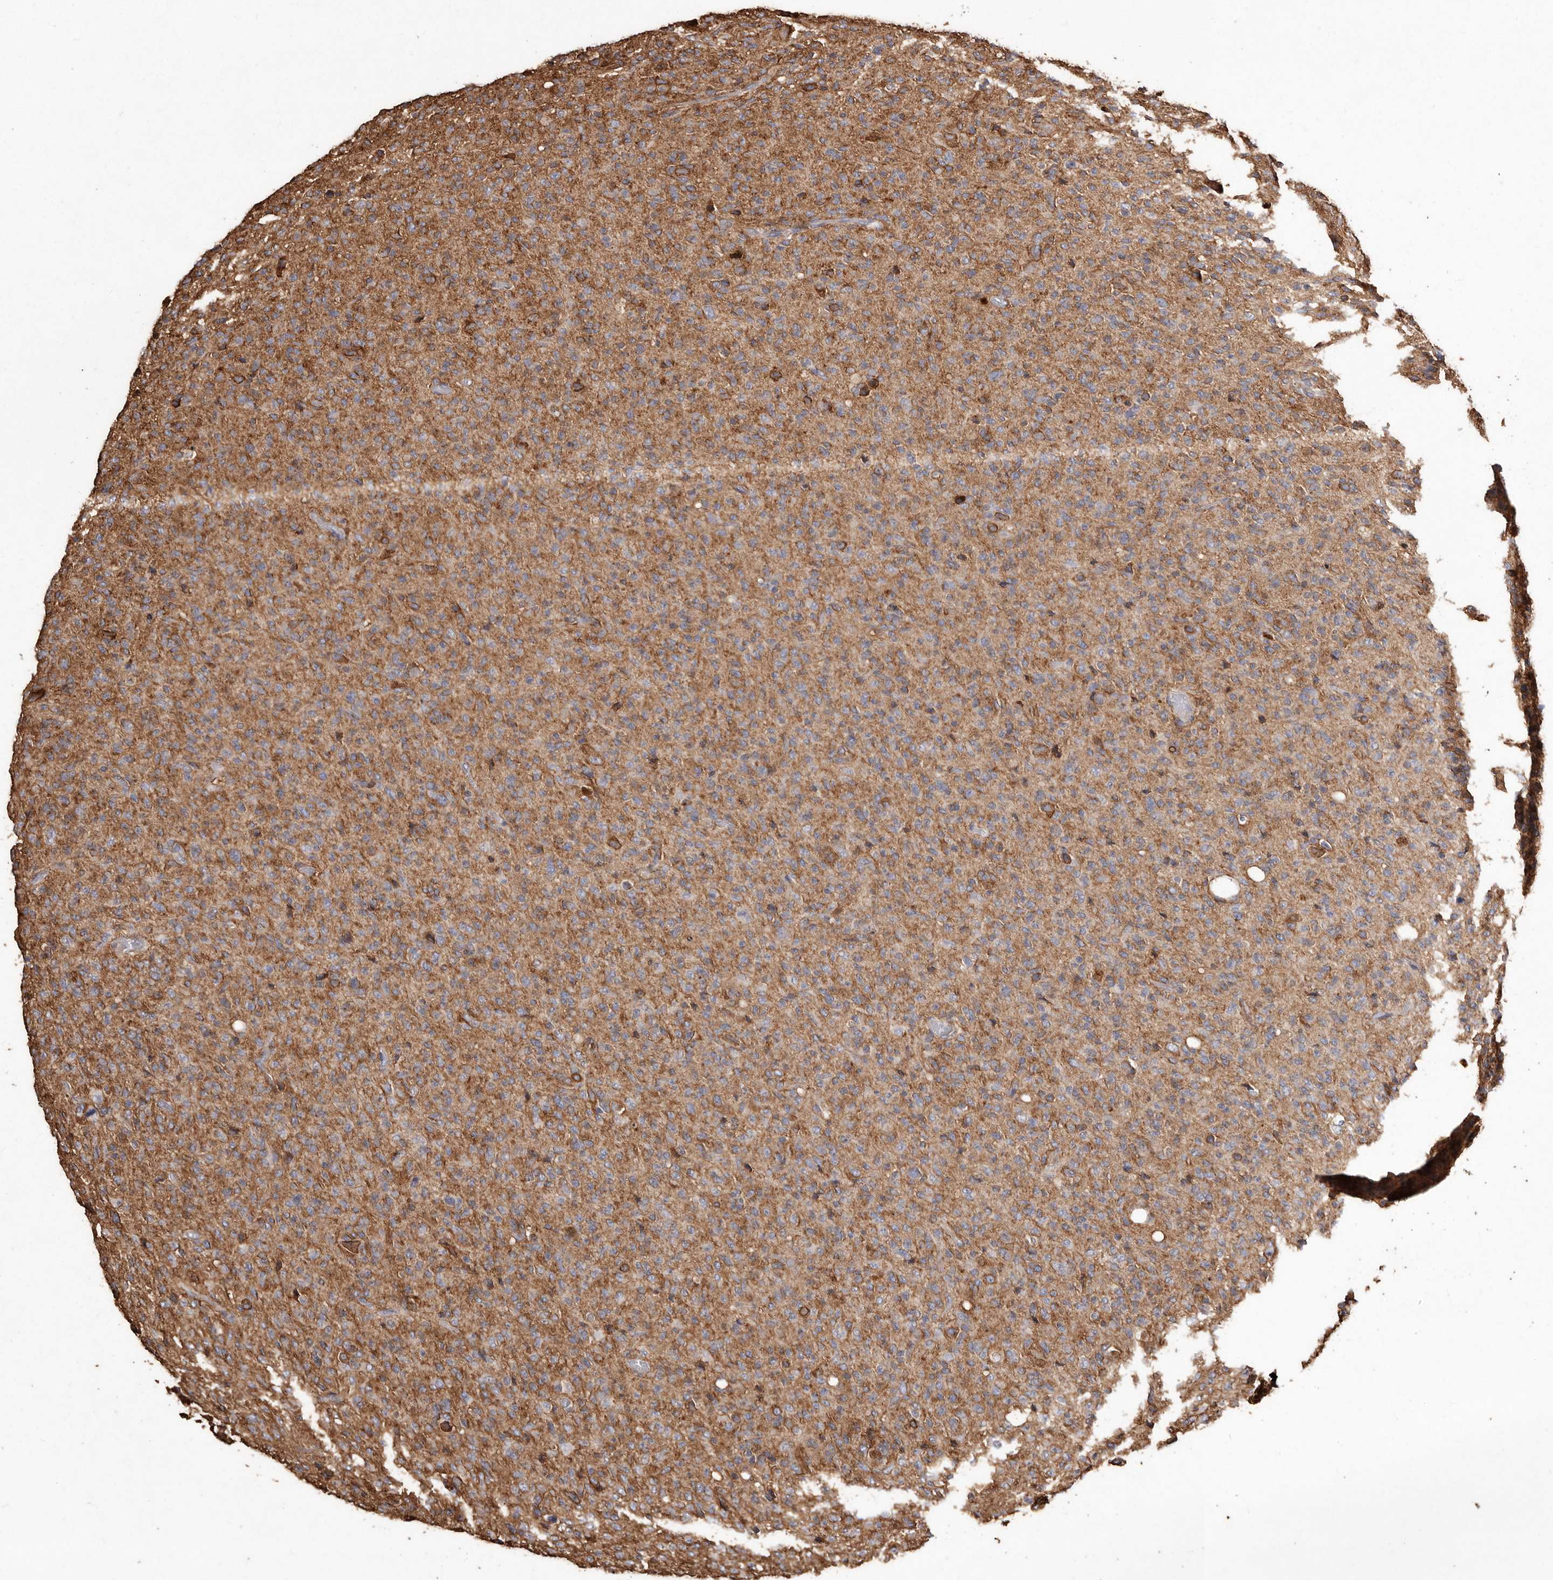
{"staining": {"intensity": "weak", "quantity": "<25%", "location": "cytoplasmic/membranous"}, "tissue": "glioma", "cell_type": "Tumor cells", "image_type": "cancer", "snomed": [{"axis": "morphology", "description": "Glioma, malignant, High grade"}, {"axis": "topography", "description": "Brain"}], "caption": "Human glioma stained for a protein using immunohistochemistry demonstrates no positivity in tumor cells.", "gene": "STEAP2", "patient": {"sex": "female", "age": 57}}